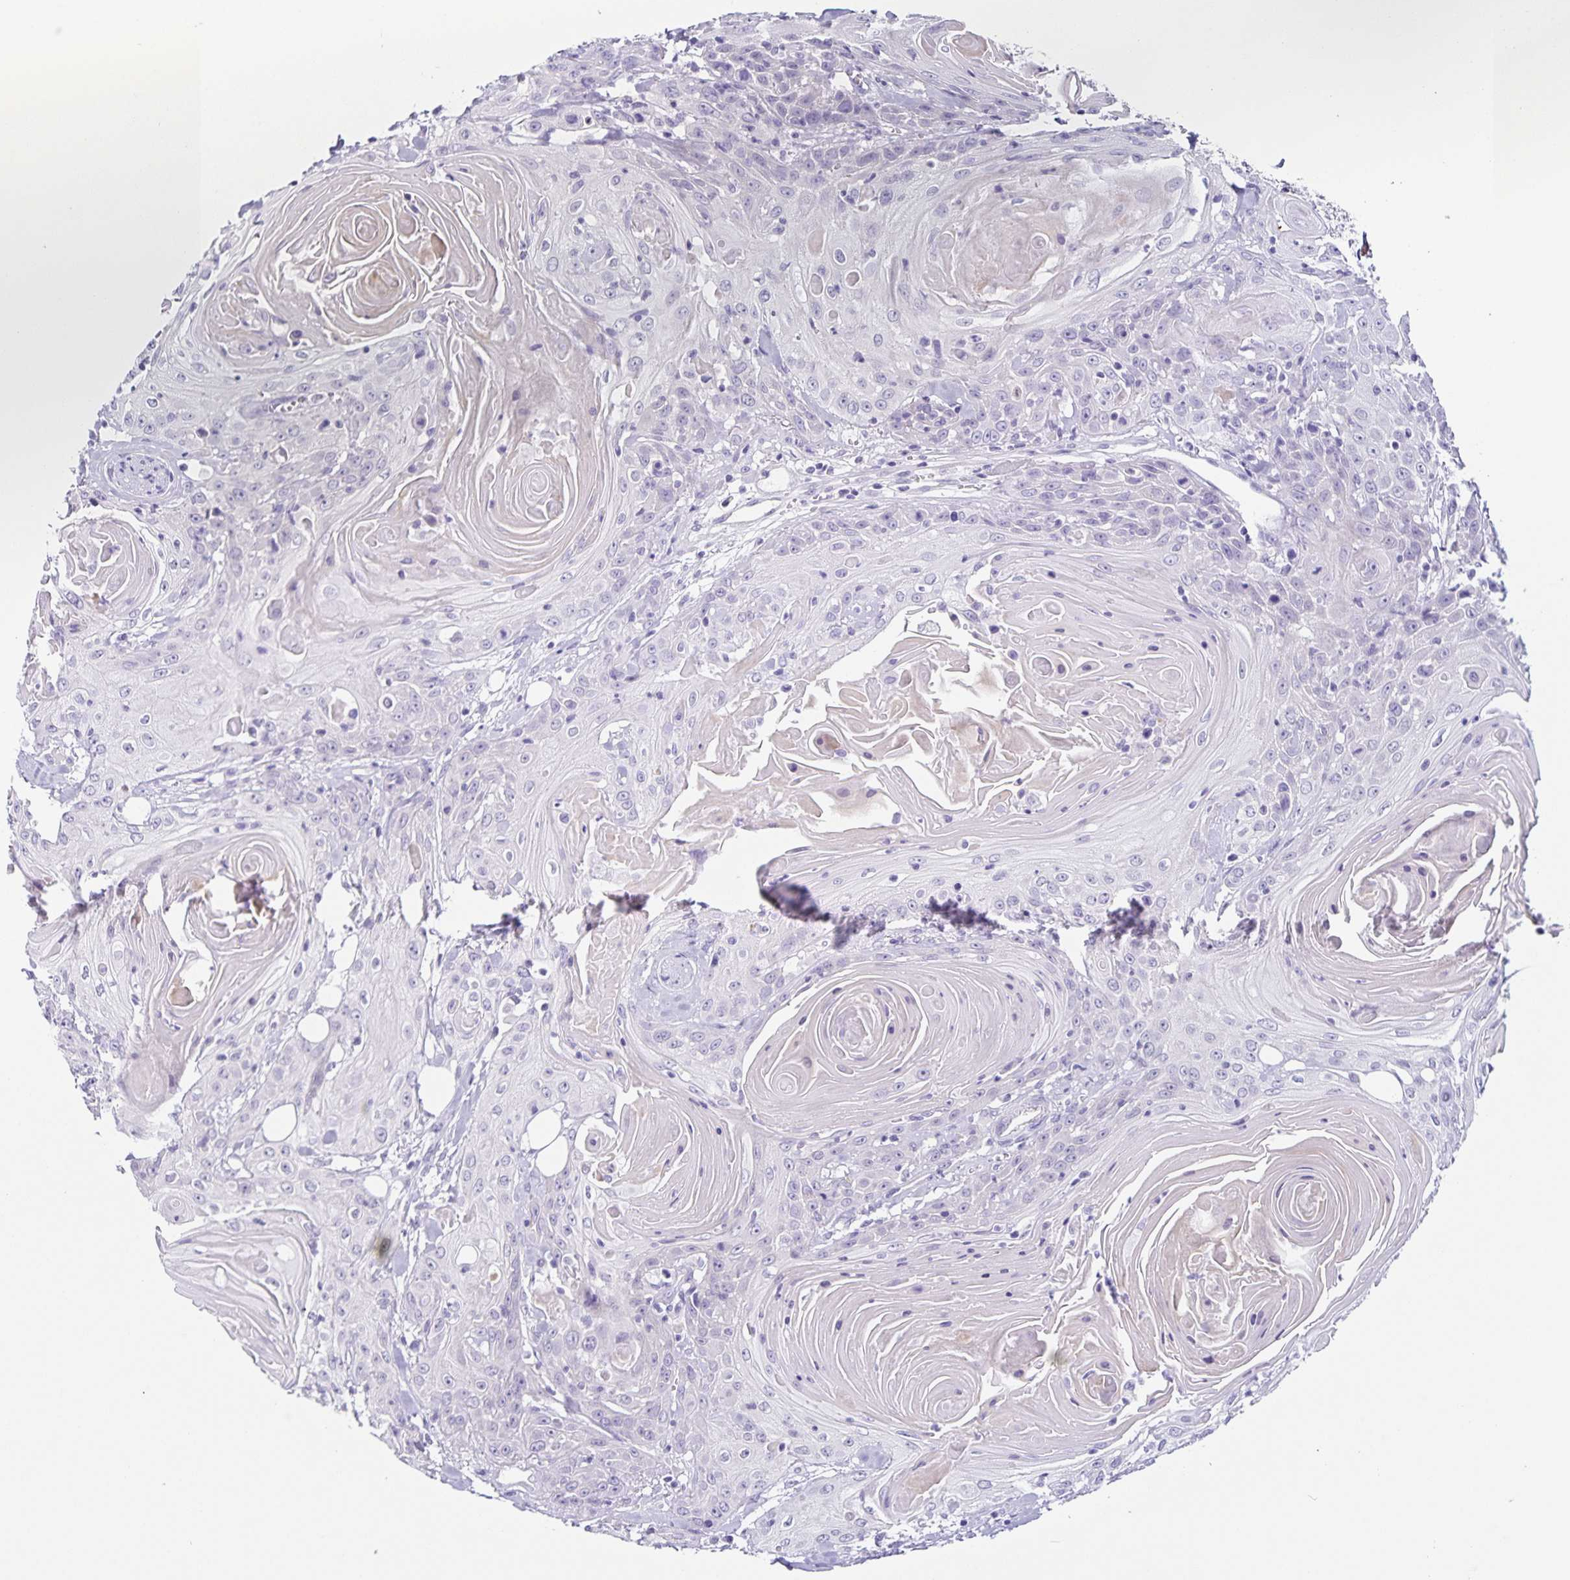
{"staining": {"intensity": "negative", "quantity": "none", "location": "none"}, "tissue": "head and neck cancer", "cell_type": "Tumor cells", "image_type": "cancer", "snomed": [{"axis": "morphology", "description": "Squamous cell carcinoma, NOS"}, {"axis": "topography", "description": "Head-Neck"}], "caption": "Head and neck squamous cell carcinoma was stained to show a protein in brown. There is no significant staining in tumor cells.", "gene": "SLC12A3", "patient": {"sex": "female", "age": 84}}